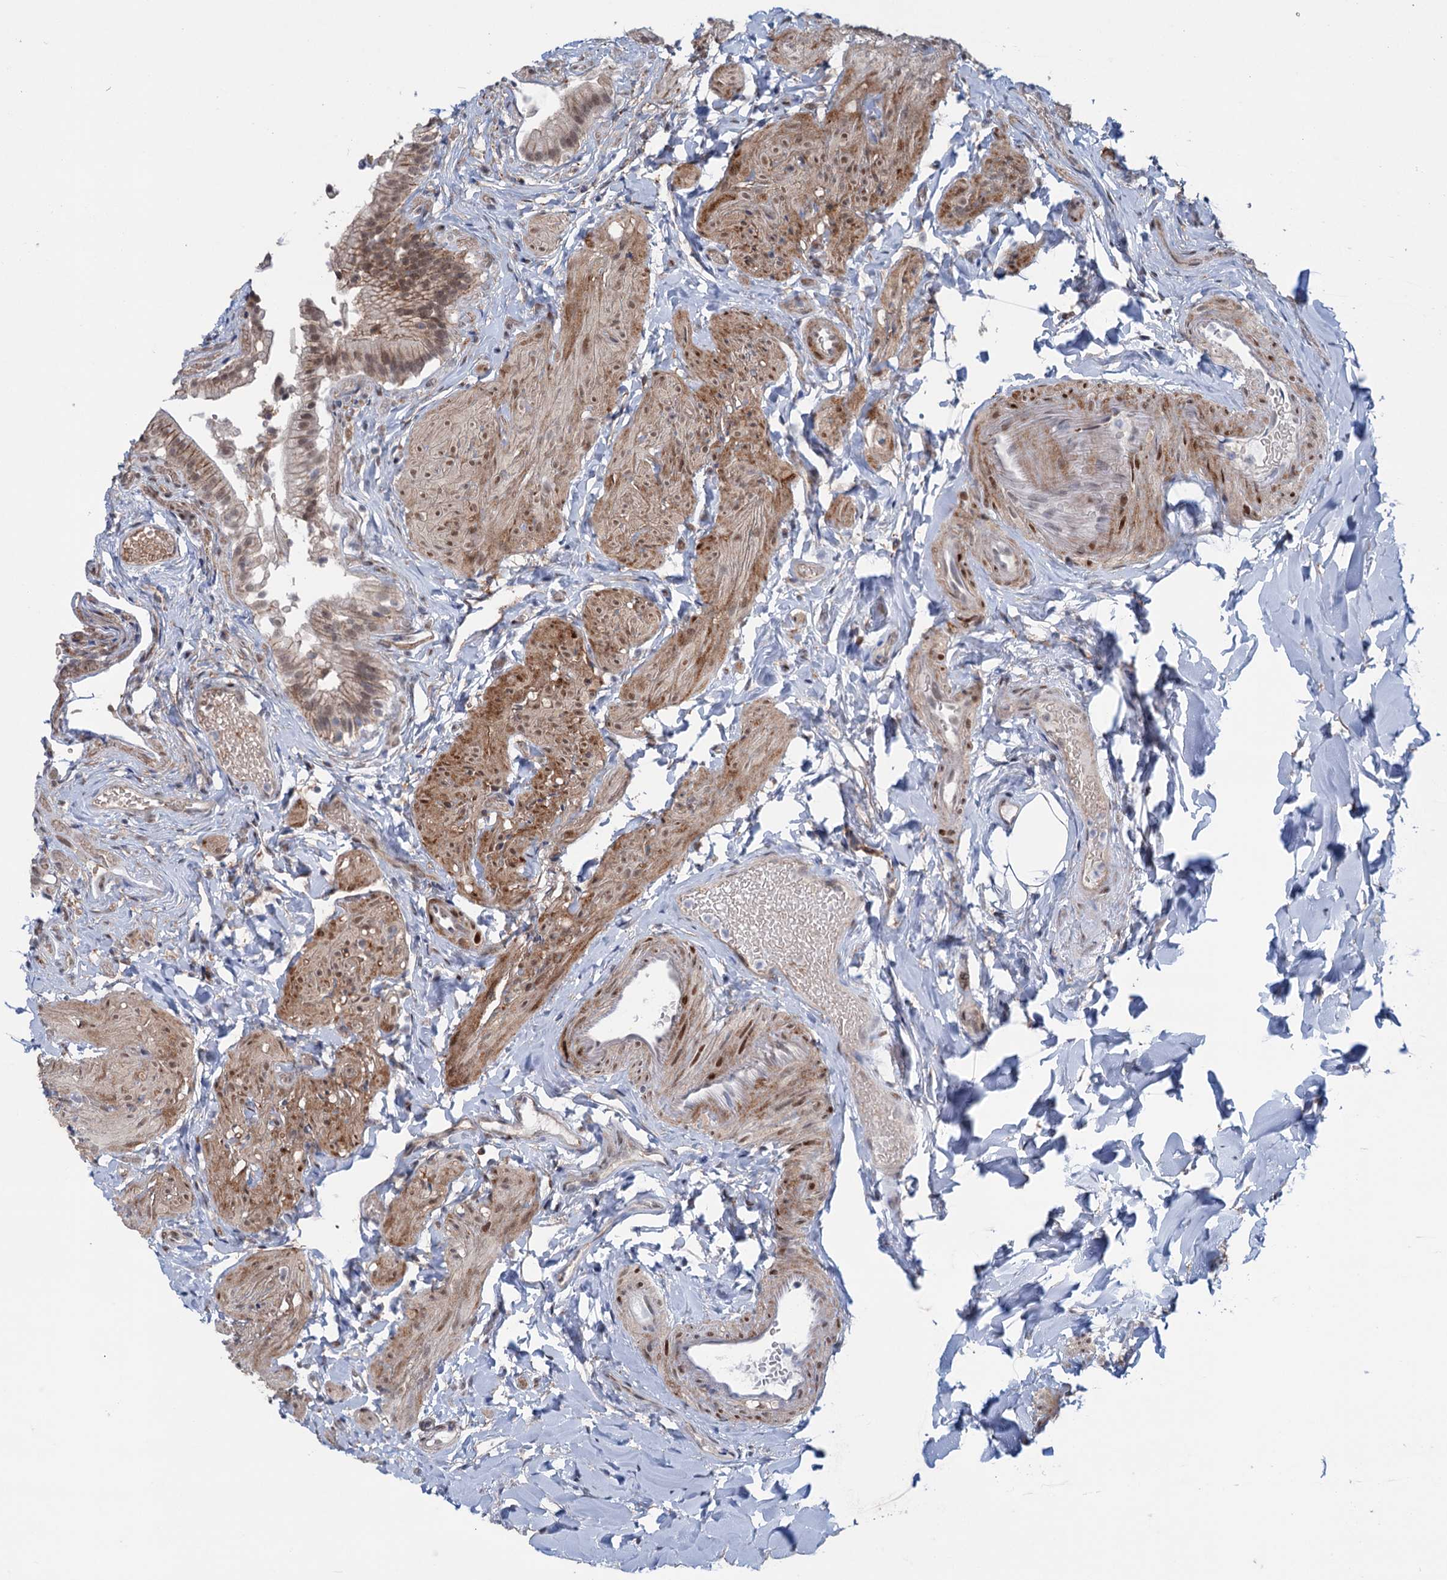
{"staining": {"intensity": "moderate", "quantity": ">75%", "location": "cytoplasmic/membranous,nuclear"}, "tissue": "gallbladder", "cell_type": "Glandular cells", "image_type": "normal", "snomed": [{"axis": "morphology", "description": "Normal tissue, NOS"}, {"axis": "topography", "description": "Gallbladder"}], "caption": "Immunohistochemical staining of normal gallbladder demonstrates moderate cytoplasmic/membranous,nuclear protein expression in approximately >75% of glandular cells. Ihc stains the protein of interest in brown and the nuclei are stained blue.", "gene": "FAM53A", "patient": {"sex": "female", "age": 47}}